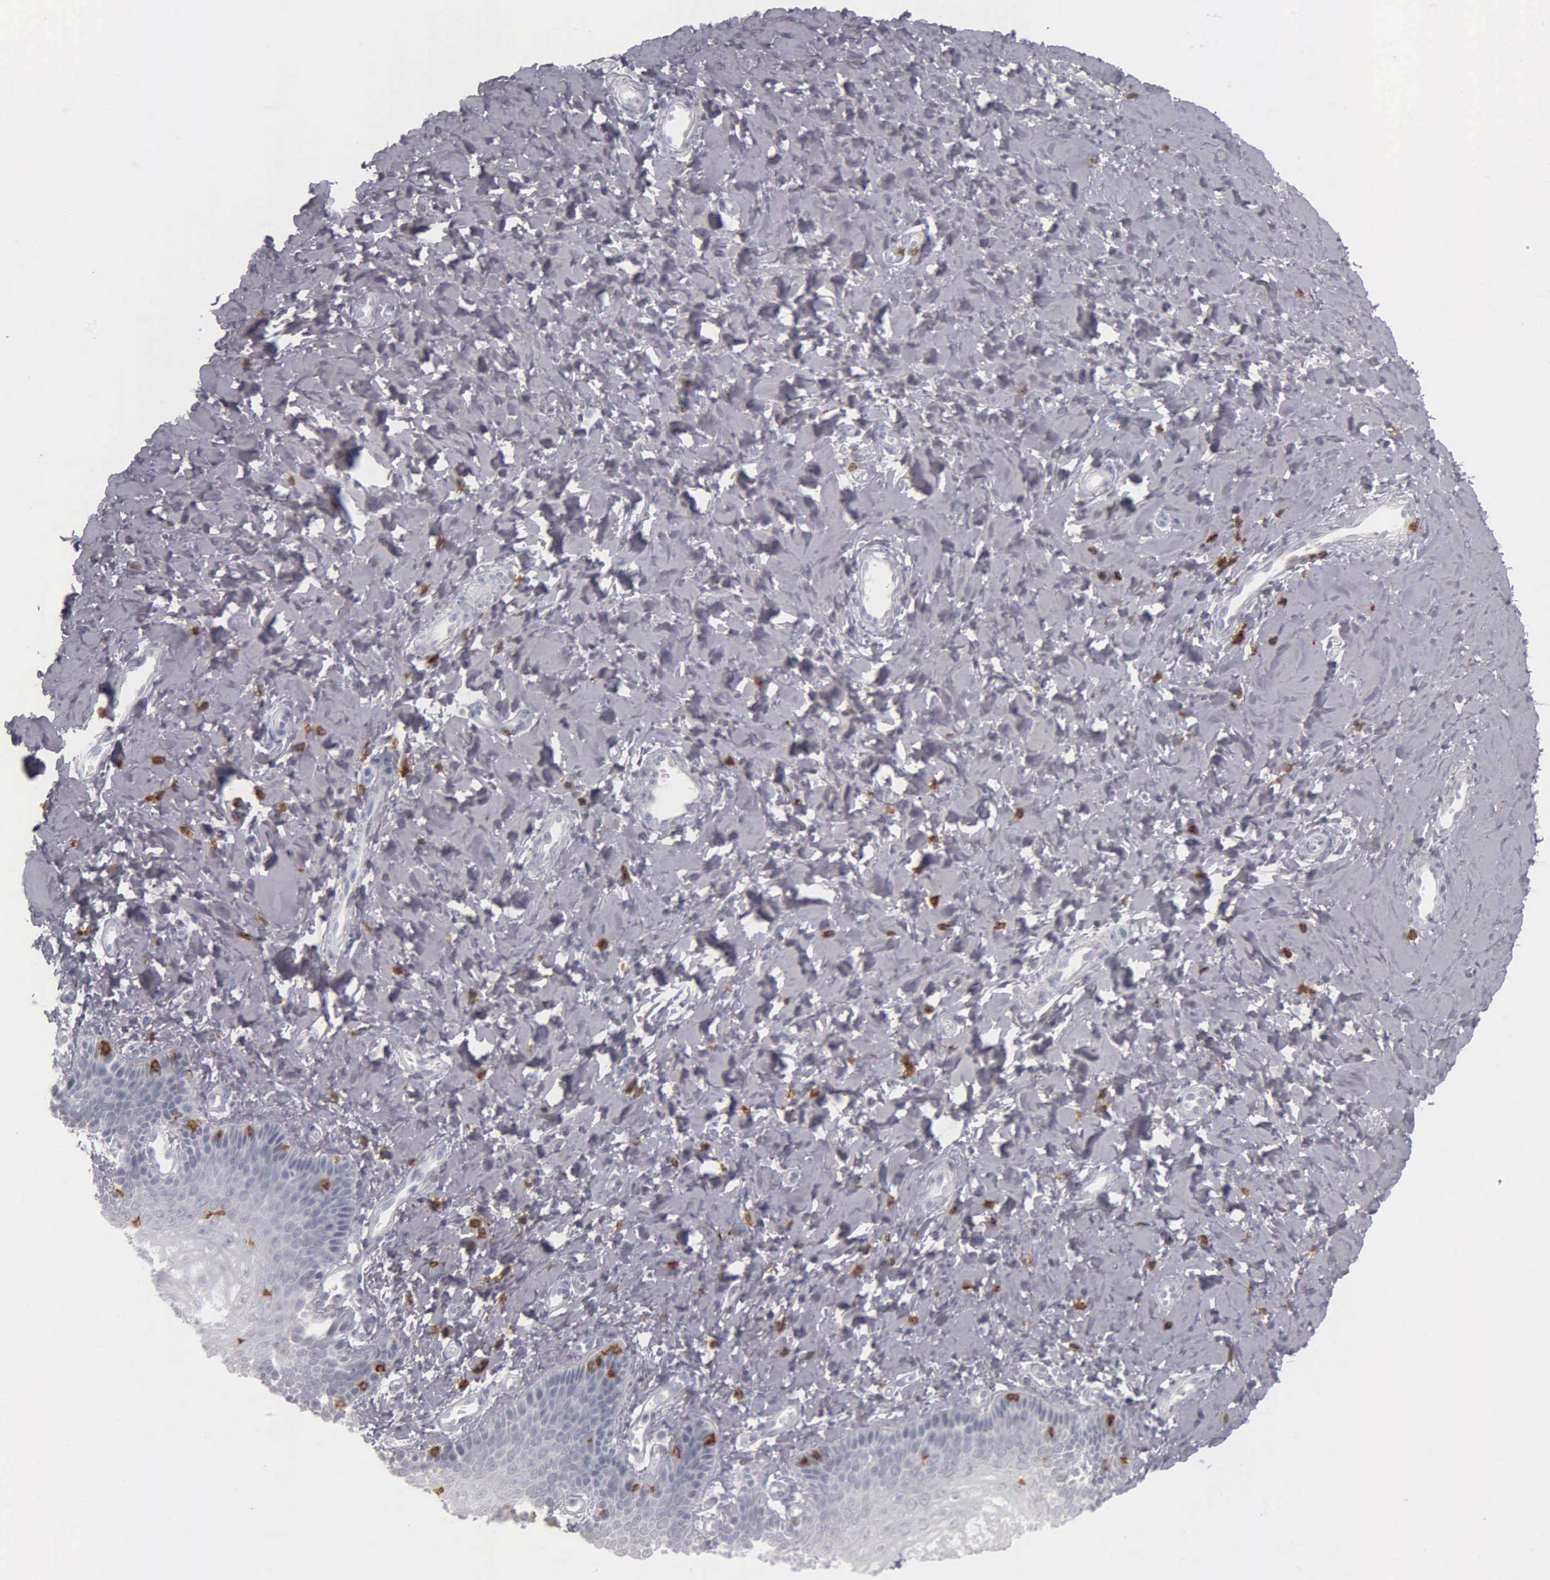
{"staining": {"intensity": "negative", "quantity": "none", "location": "none"}, "tissue": "vagina", "cell_type": "Squamous epithelial cells", "image_type": "normal", "snomed": [{"axis": "morphology", "description": "Normal tissue, NOS"}, {"axis": "topography", "description": "Vagina"}], "caption": "The image shows no significant expression in squamous epithelial cells of vagina. (DAB (3,3'-diaminobenzidine) IHC with hematoxylin counter stain).", "gene": "CD3E", "patient": {"sex": "female", "age": 68}}